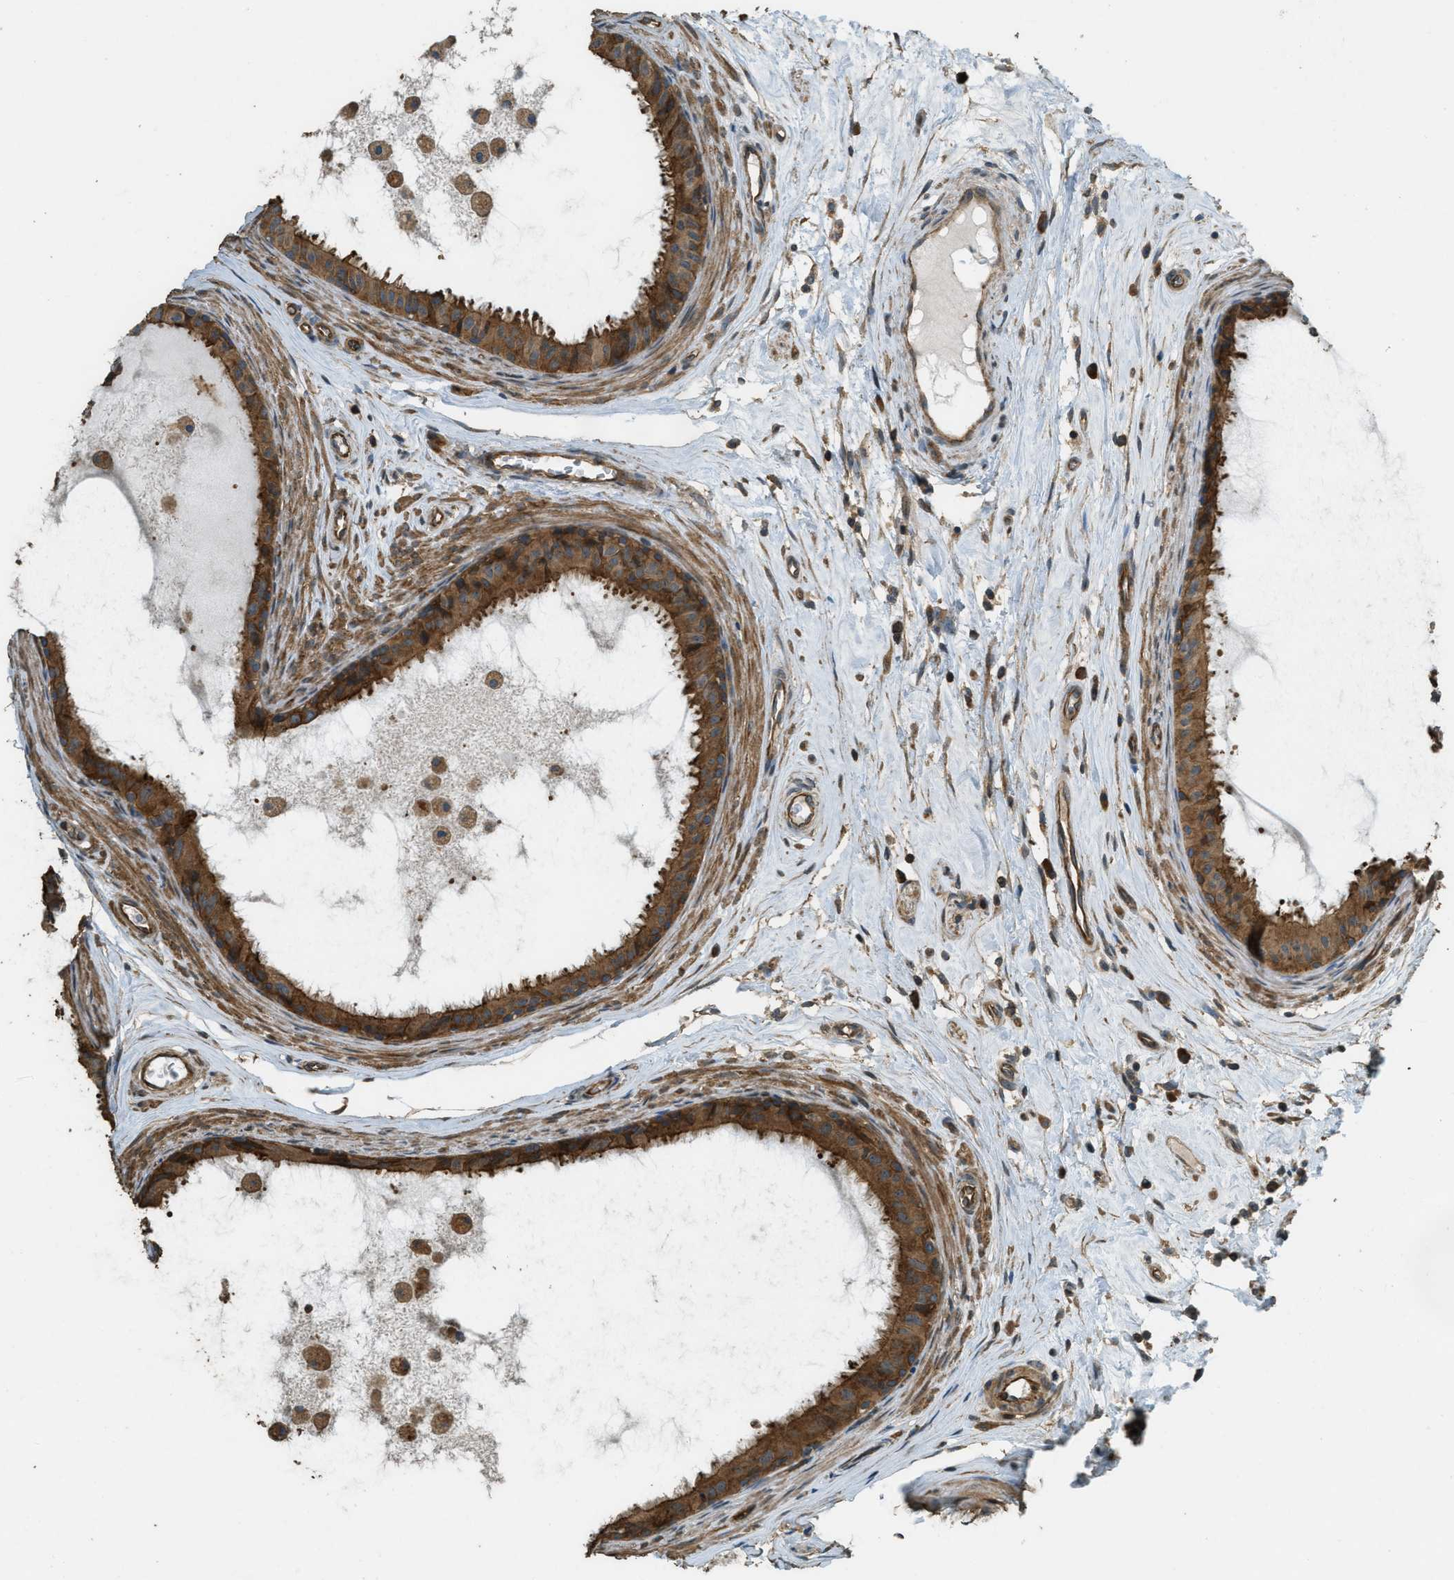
{"staining": {"intensity": "strong", "quantity": ">75%", "location": "cytoplasmic/membranous"}, "tissue": "epididymis", "cell_type": "Glandular cells", "image_type": "normal", "snomed": [{"axis": "morphology", "description": "Normal tissue, NOS"}, {"axis": "morphology", "description": "Inflammation, NOS"}, {"axis": "topography", "description": "Epididymis"}], "caption": "Benign epididymis was stained to show a protein in brown. There is high levels of strong cytoplasmic/membranous staining in approximately >75% of glandular cells. The protein is stained brown, and the nuclei are stained in blue (DAB IHC with brightfield microscopy, high magnification).", "gene": "MARS1", "patient": {"sex": "male", "age": 85}}